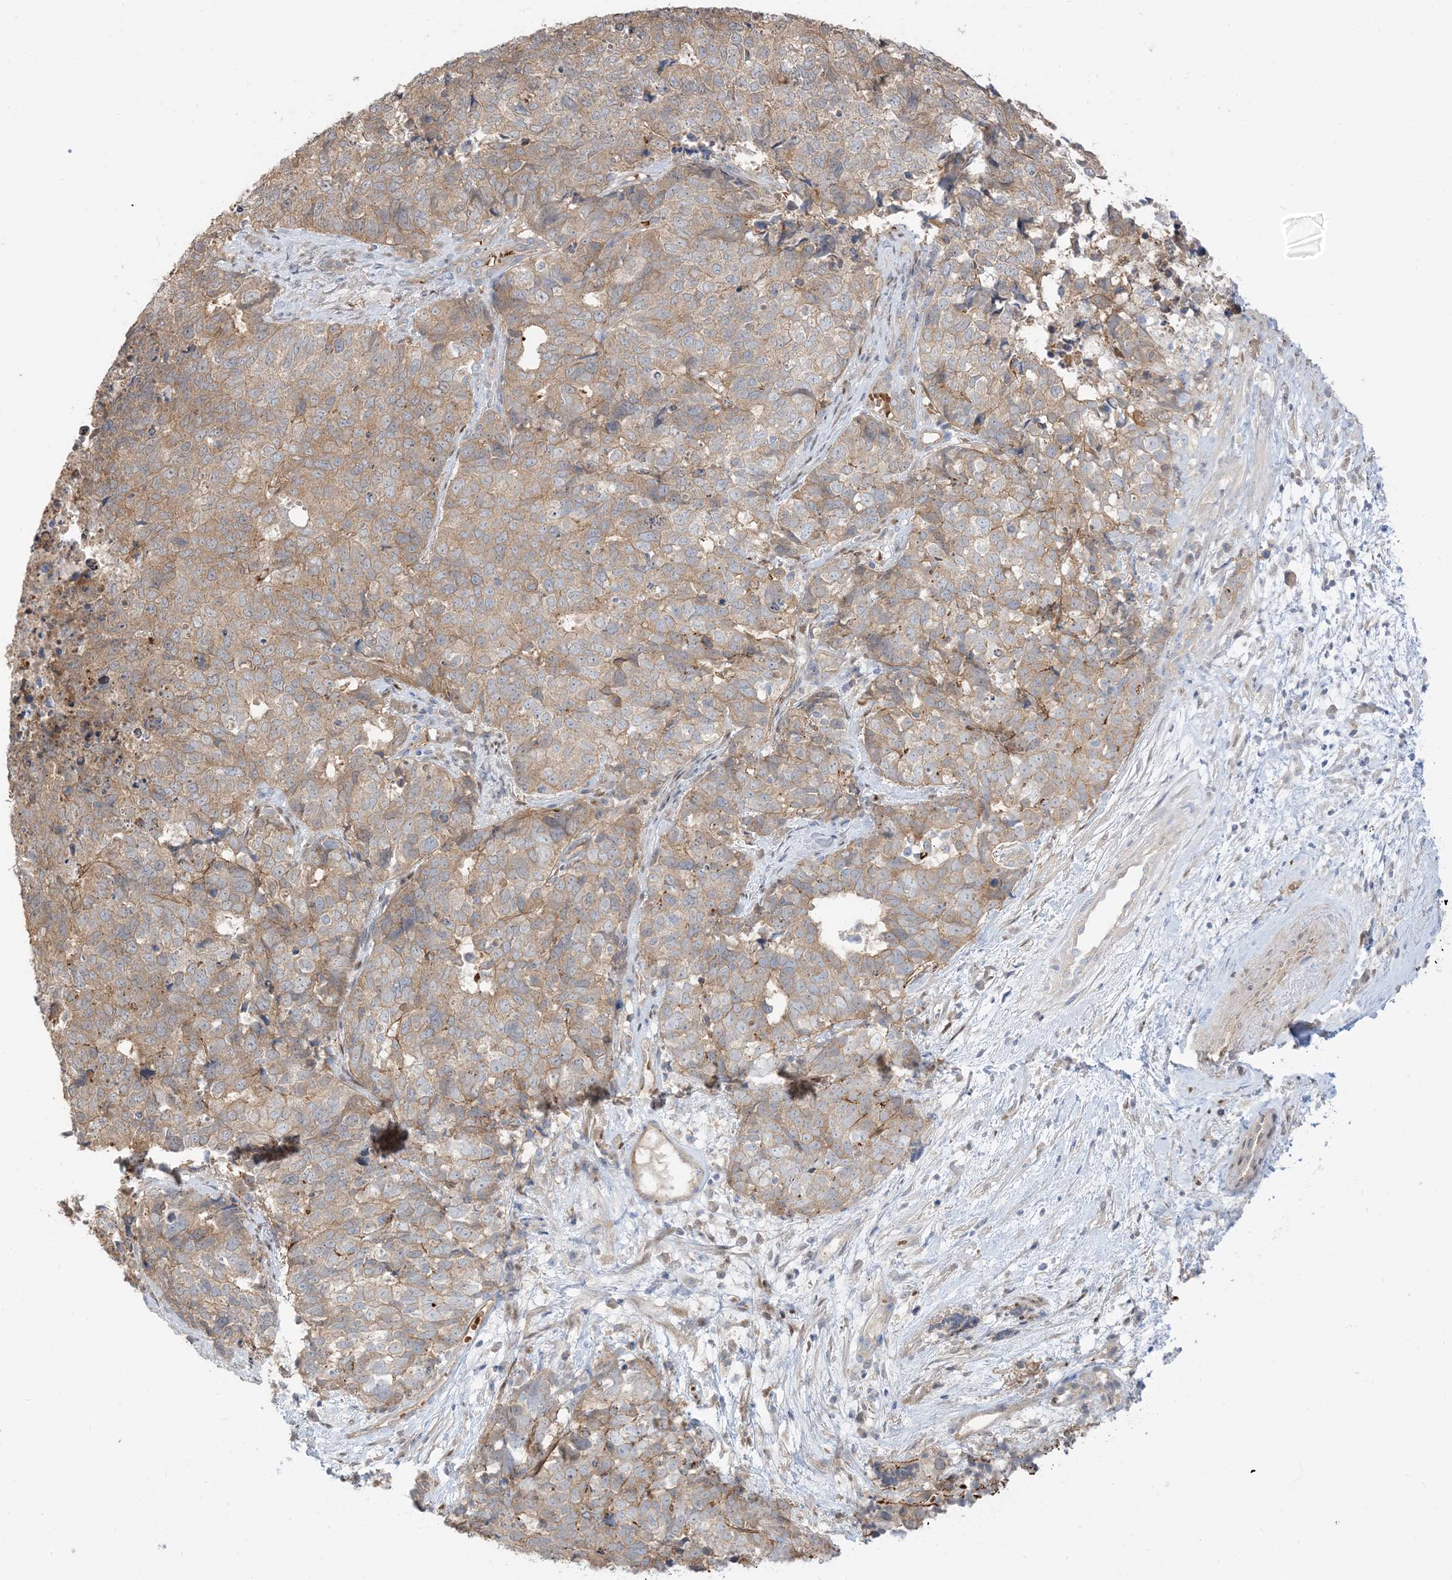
{"staining": {"intensity": "weak", "quantity": "25%-75%", "location": "cytoplasmic/membranous"}, "tissue": "cervical cancer", "cell_type": "Tumor cells", "image_type": "cancer", "snomed": [{"axis": "morphology", "description": "Squamous cell carcinoma, NOS"}, {"axis": "topography", "description": "Cervix"}], "caption": "This photomicrograph displays IHC staining of human cervical cancer, with low weak cytoplasmic/membranous staining in about 25%-75% of tumor cells.", "gene": "RIN1", "patient": {"sex": "female", "age": 63}}